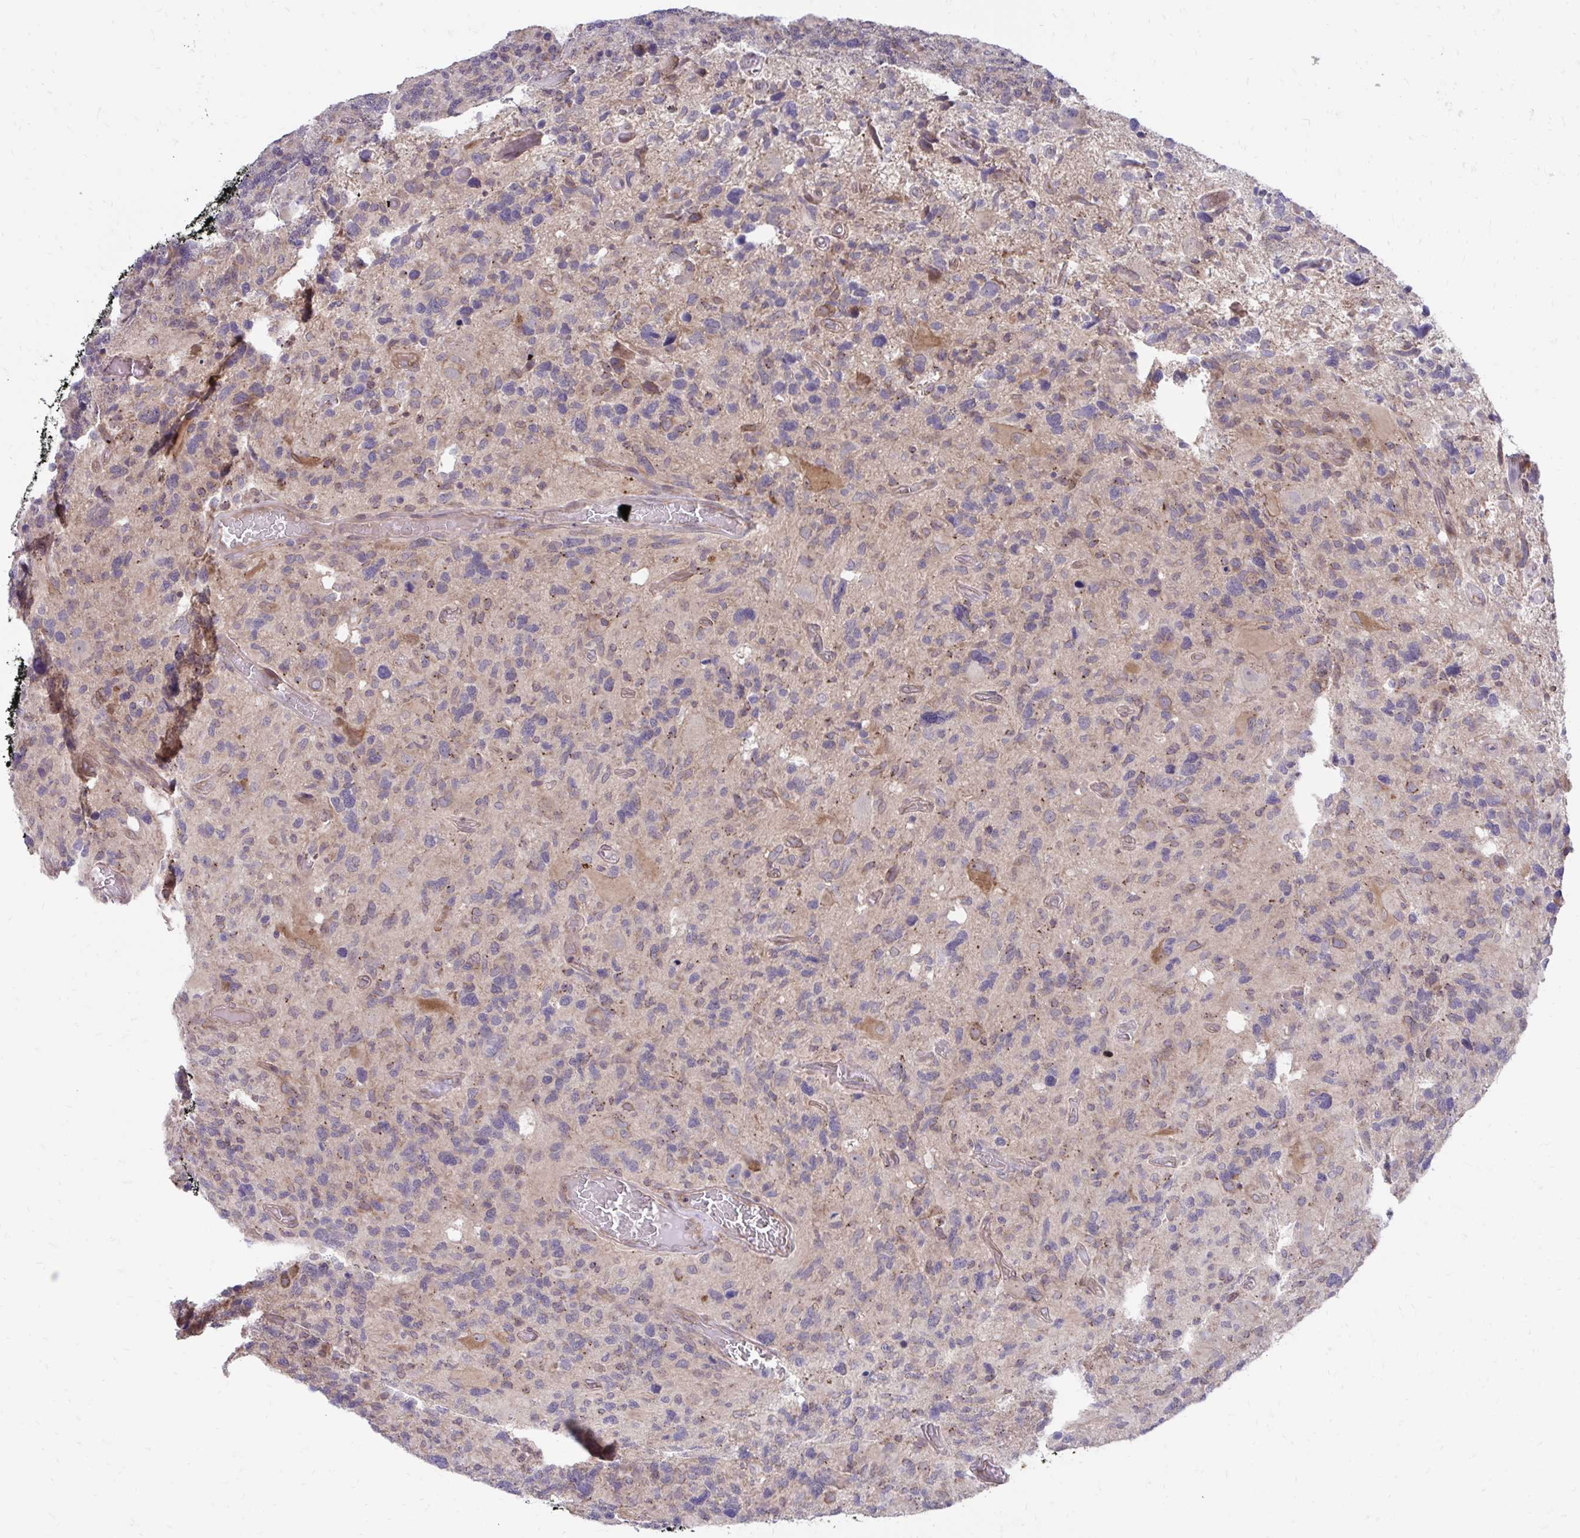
{"staining": {"intensity": "negative", "quantity": "none", "location": "none"}, "tissue": "glioma", "cell_type": "Tumor cells", "image_type": "cancer", "snomed": [{"axis": "morphology", "description": "Glioma, malignant, High grade"}, {"axis": "topography", "description": "Brain"}], "caption": "Human malignant high-grade glioma stained for a protein using IHC exhibits no staining in tumor cells.", "gene": "ITPR2", "patient": {"sex": "male", "age": 49}}